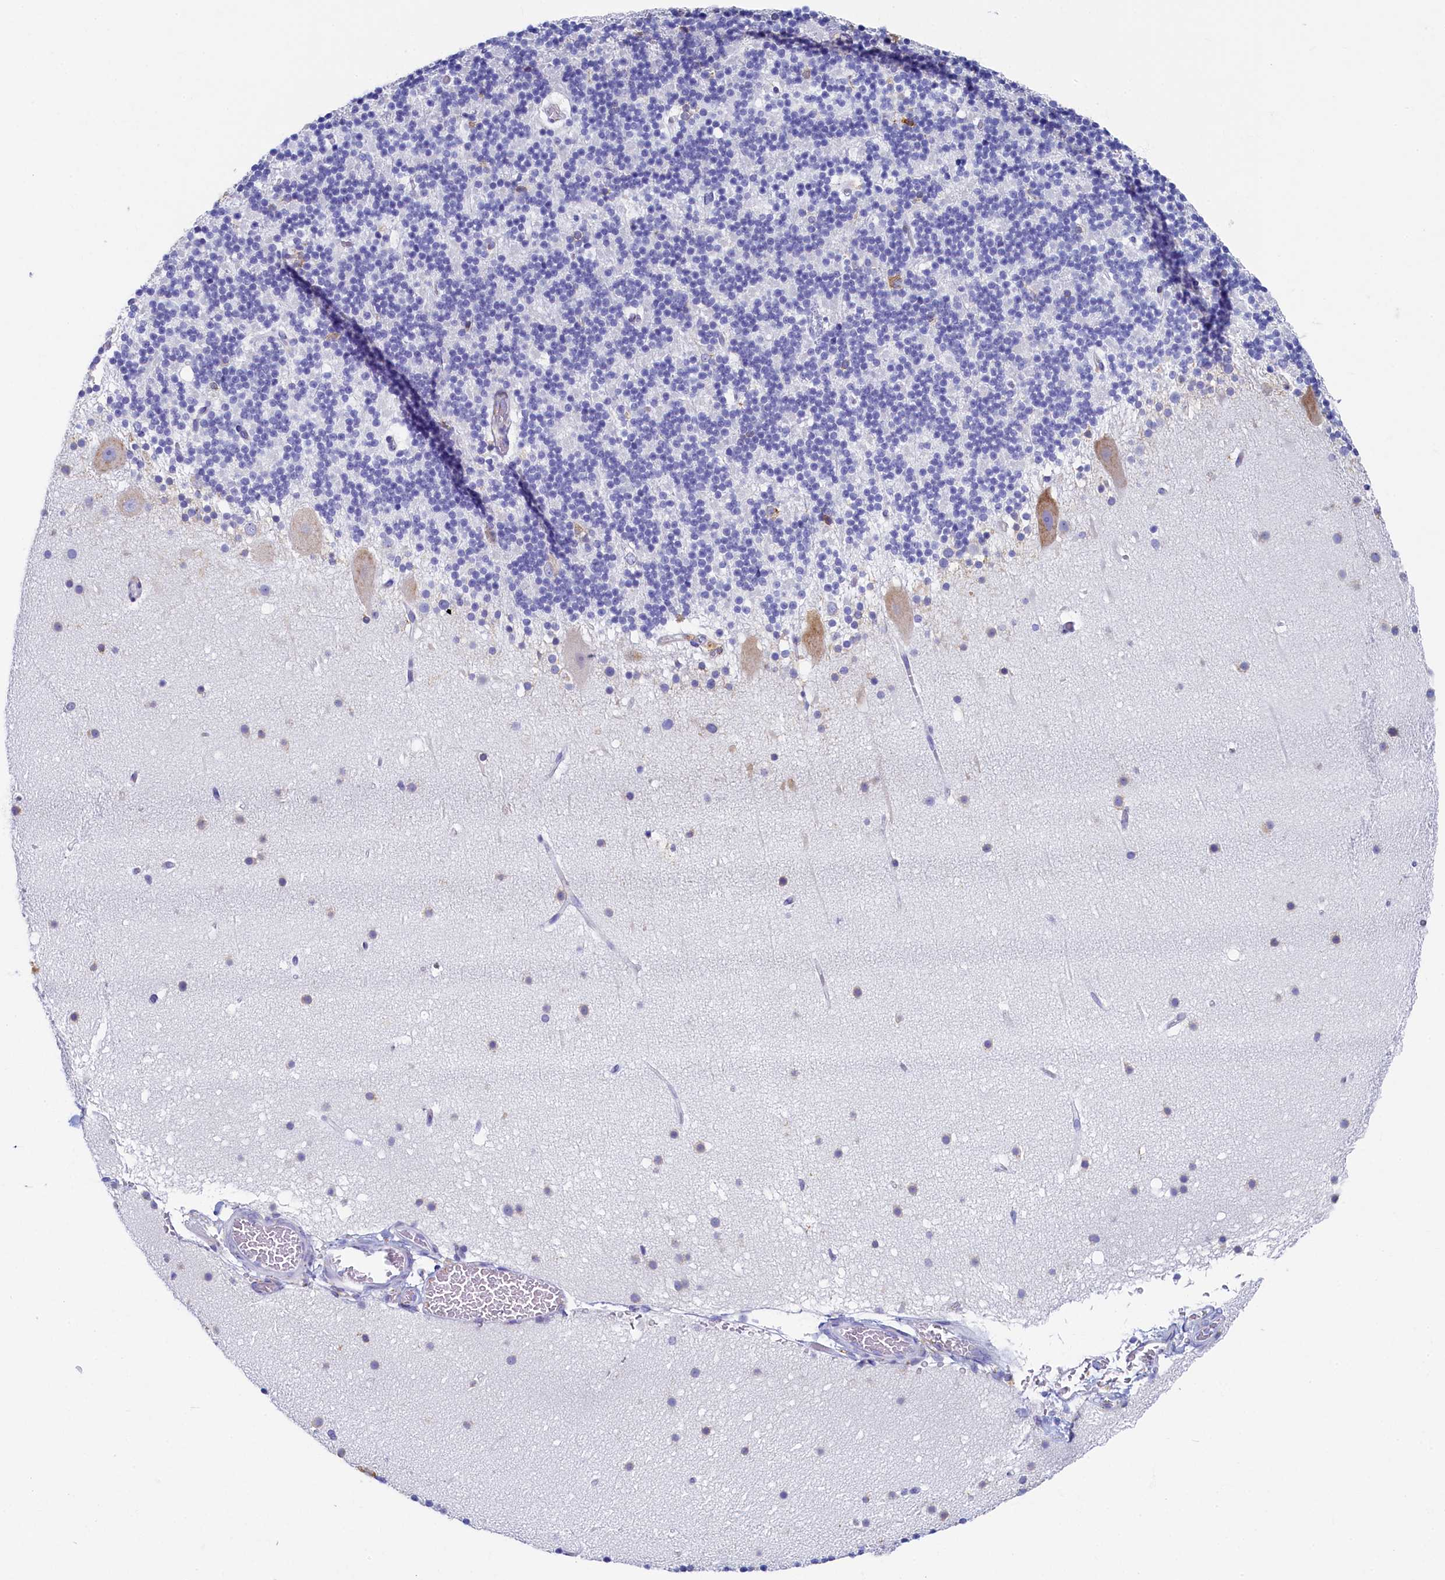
{"staining": {"intensity": "moderate", "quantity": "<25%", "location": "cytoplasmic/membranous"}, "tissue": "cerebellum", "cell_type": "Cells in granular layer", "image_type": "normal", "snomed": [{"axis": "morphology", "description": "Normal tissue, NOS"}, {"axis": "topography", "description": "Cerebellum"}], "caption": "Protein expression analysis of normal cerebellum exhibits moderate cytoplasmic/membranous expression in approximately <25% of cells in granular layer.", "gene": "TMEM18", "patient": {"sex": "male", "age": 57}}